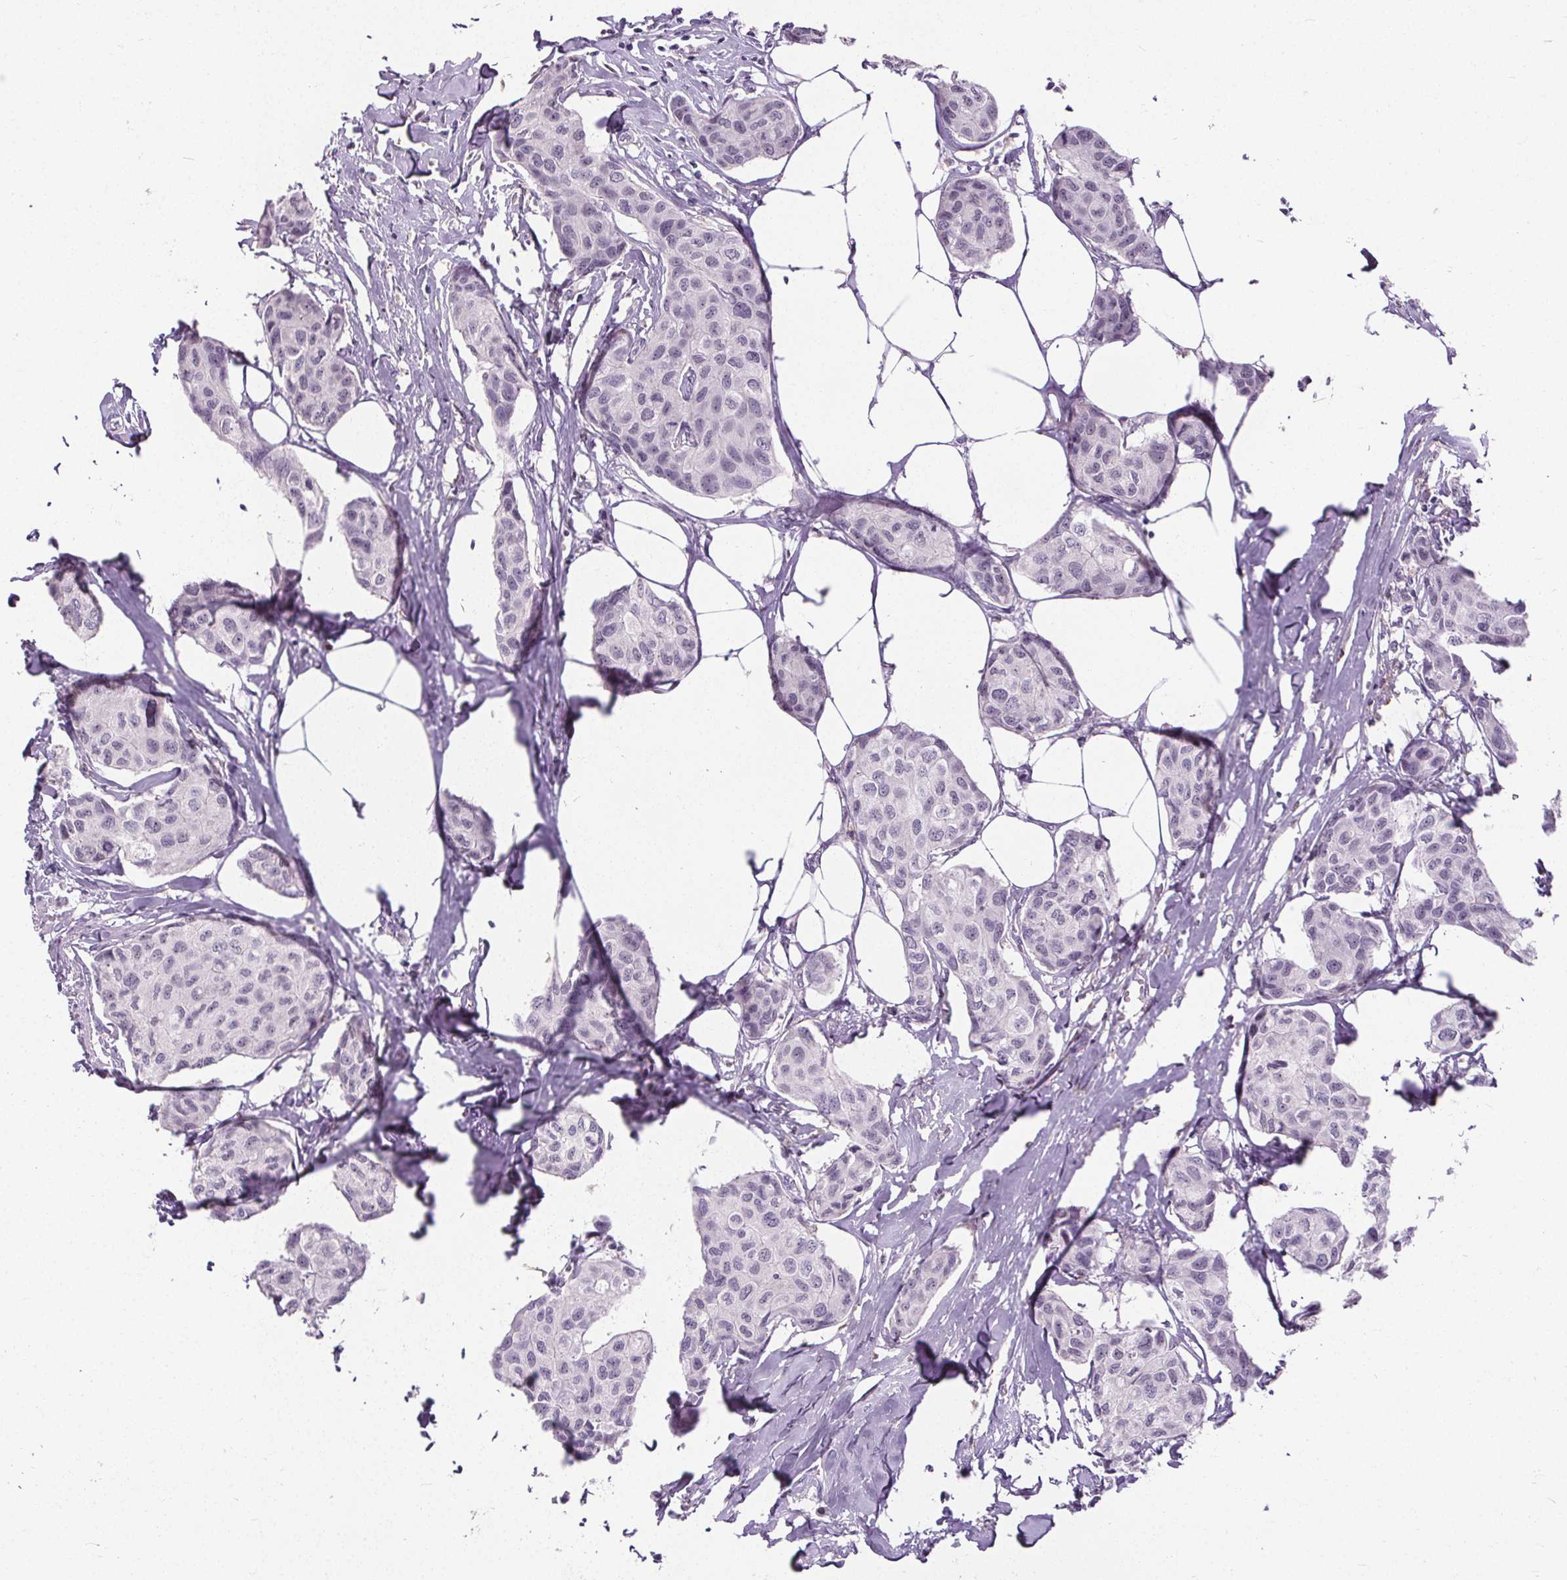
{"staining": {"intensity": "negative", "quantity": "none", "location": "none"}, "tissue": "breast cancer", "cell_type": "Tumor cells", "image_type": "cancer", "snomed": [{"axis": "morphology", "description": "Duct carcinoma"}, {"axis": "topography", "description": "Breast"}], "caption": "IHC micrograph of neoplastic tissue: breast cancer stained with DAB (3,3'-diaminobenzidine) demonstrates no significant protein positivity in tumor cells.", "gene": "TMEM240", "patient": {"sex": "female", "age": 80}}